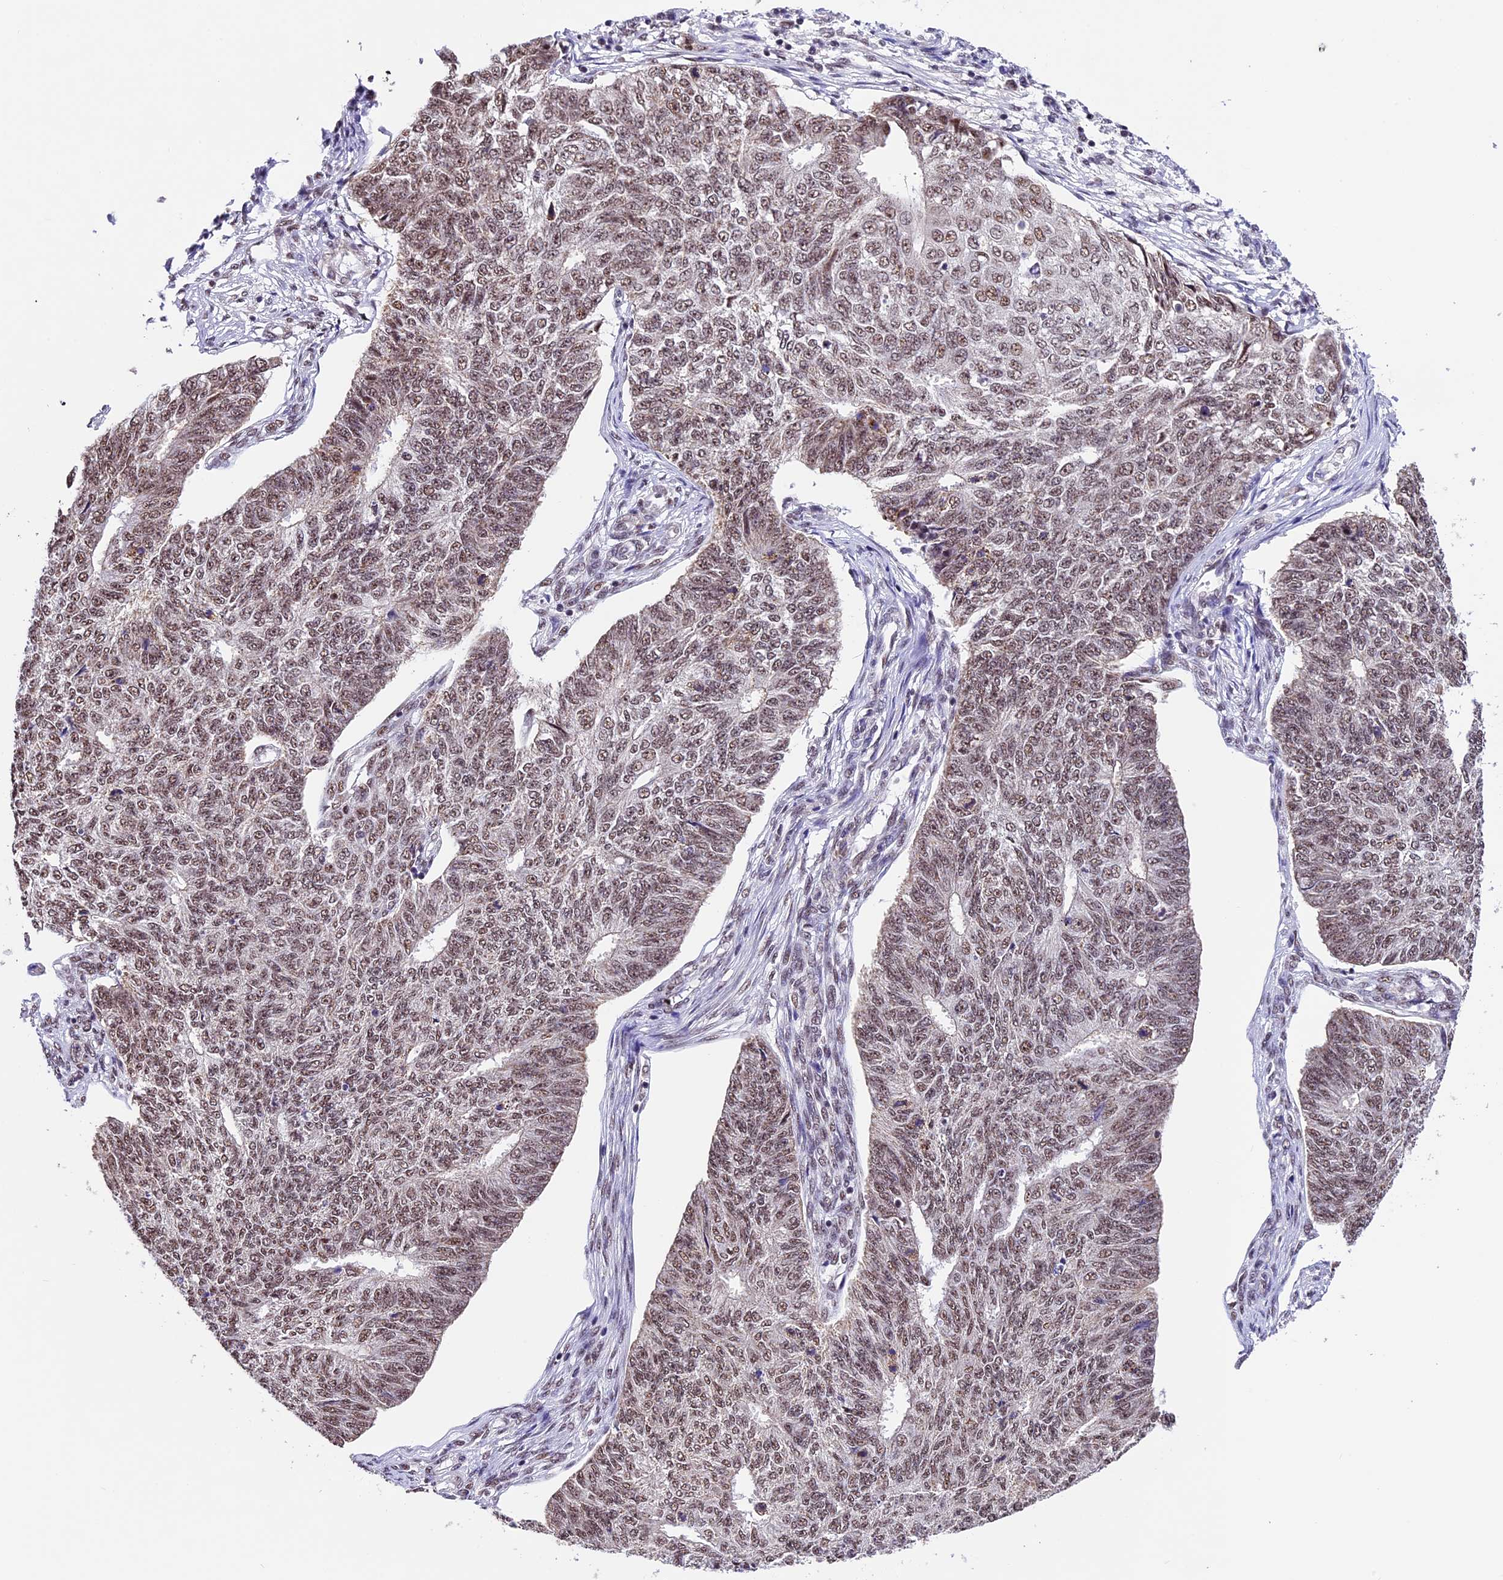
{"staining": {"intensity": "weak", "quantity": ">75%", "location": "nuclear"}, "tissue": "endometrial cancer", "cell_type": "Tumor cells", "image_type": "cancer", "snomed": [{"axis": "morphology", "description": "Adenocarcinoma, NOS"}, {"axis": "topography", "description": "Endometrium"}], "caption": "A micrograph of human endometrial adenocarcinoma stained for a protein demonstrates weak nuclear brown staining in tumor cells.", "gene": "CARS2", "patient": {"sex": "female", "age": 32}}